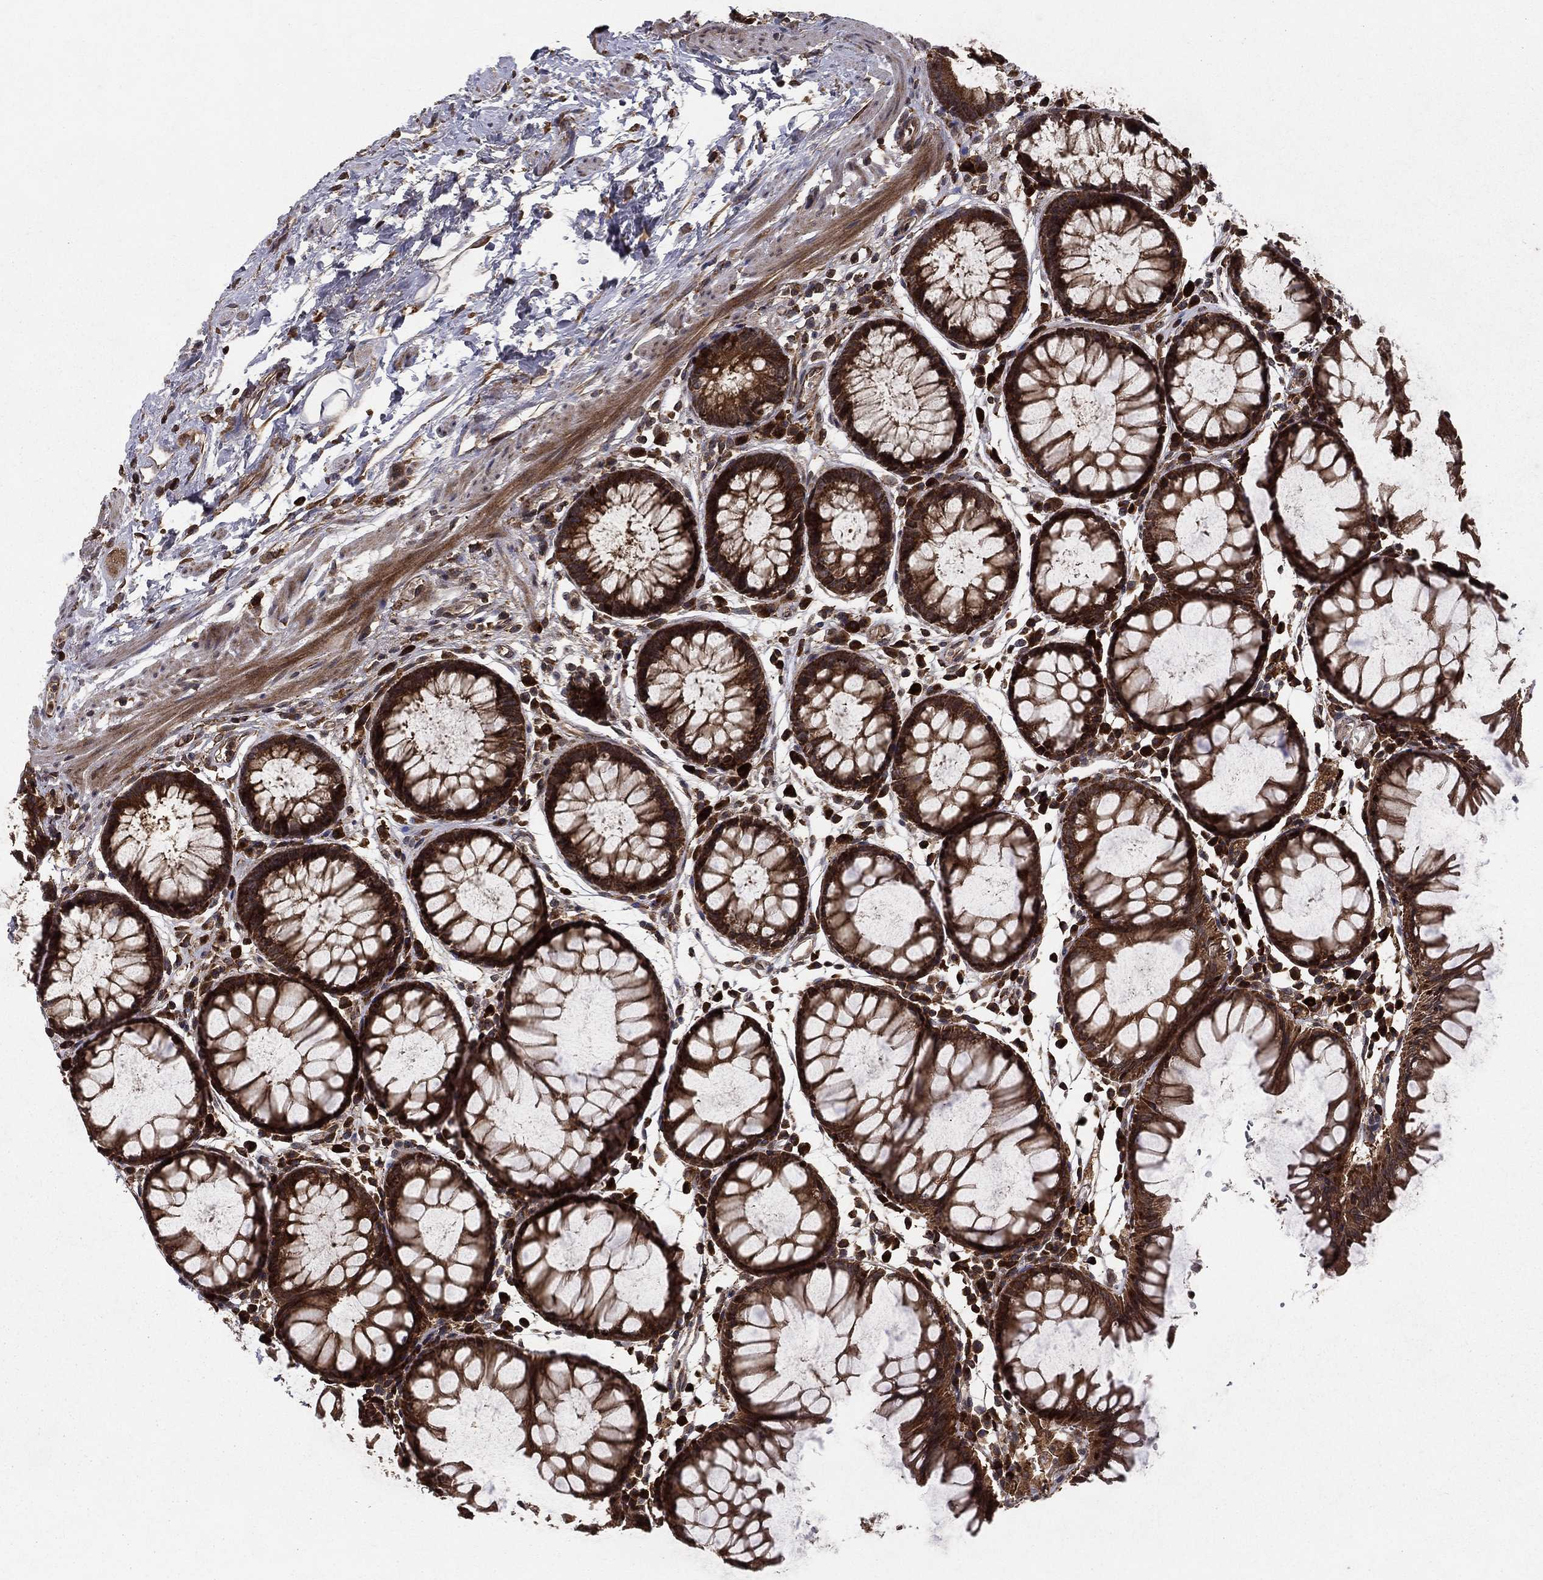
{"staining": {"intensity": "strong", "quantity": ">75%", "location": "cytoplasmic/membranous"}, "tissue": "rectum", "cell_type": "Glandular cells", "image_type": "normal", "snomed": [{"axis": "morphology", "description": "Normal tissue, NOS"}, {"axis": "topography", "description": "Rectum"}], "caption": "An image of rectum stained for a protein demonstrates strong cytoplasmic/membranous brown staining in glandular cells.", "gene": "BABAM2", "patient": {"sex": "female", "age": 68}}